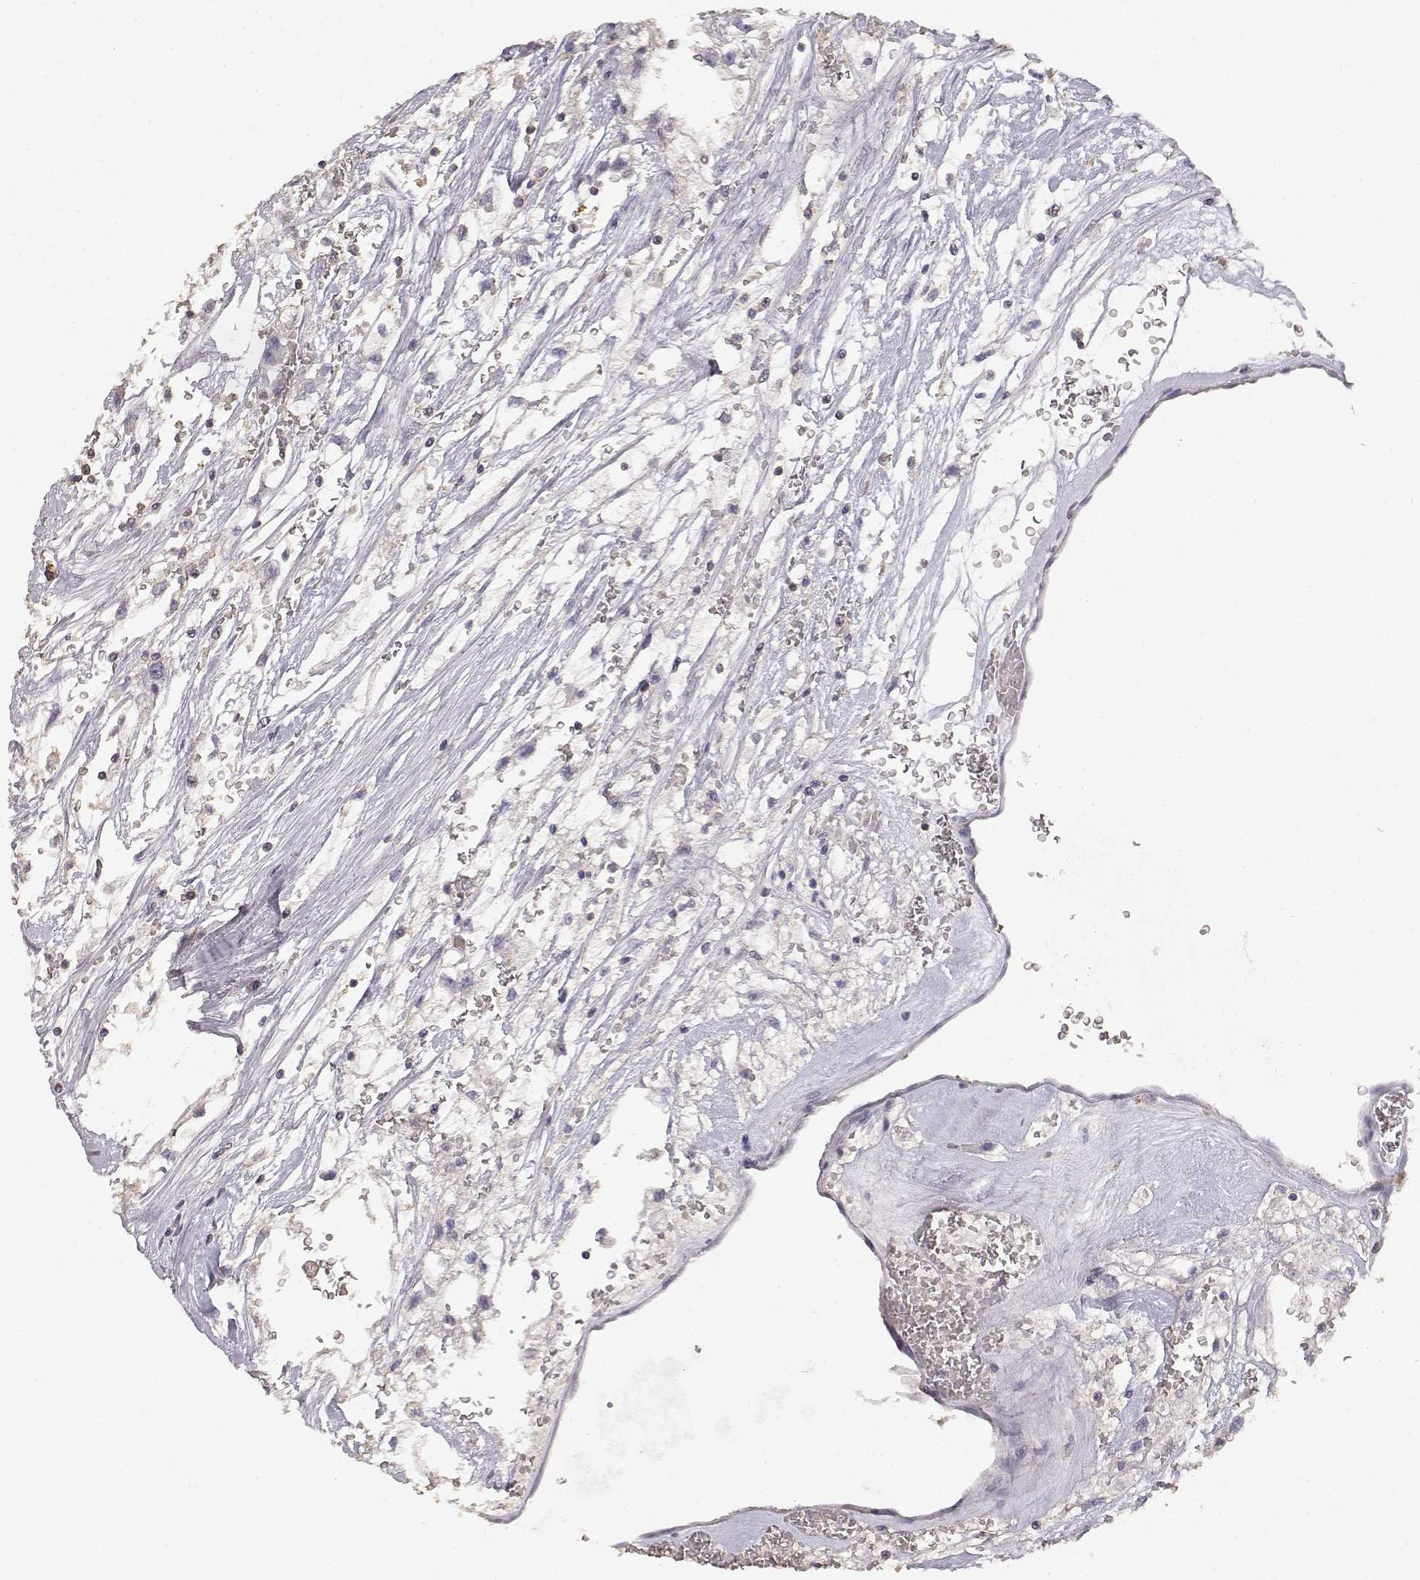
{"staining": {"intensity": "negative", "quantity": "none", "location": "none"}, "tissue": "renal cancer", "cell_type": "Tumor cells", "image_type": "cancer", "snomed": [{"axis": "morphology", "description": "Adenocarcinoma, NOS"}, {"axis": "topography", "description": "Kidney"}], "caption": "An image of renal cancer (adenocarcinoma) stained for a protein displays no brown staining in tumor cells.", "gene": "TNFRSF10C", "patient": {"sex": "male", "age": 59}}